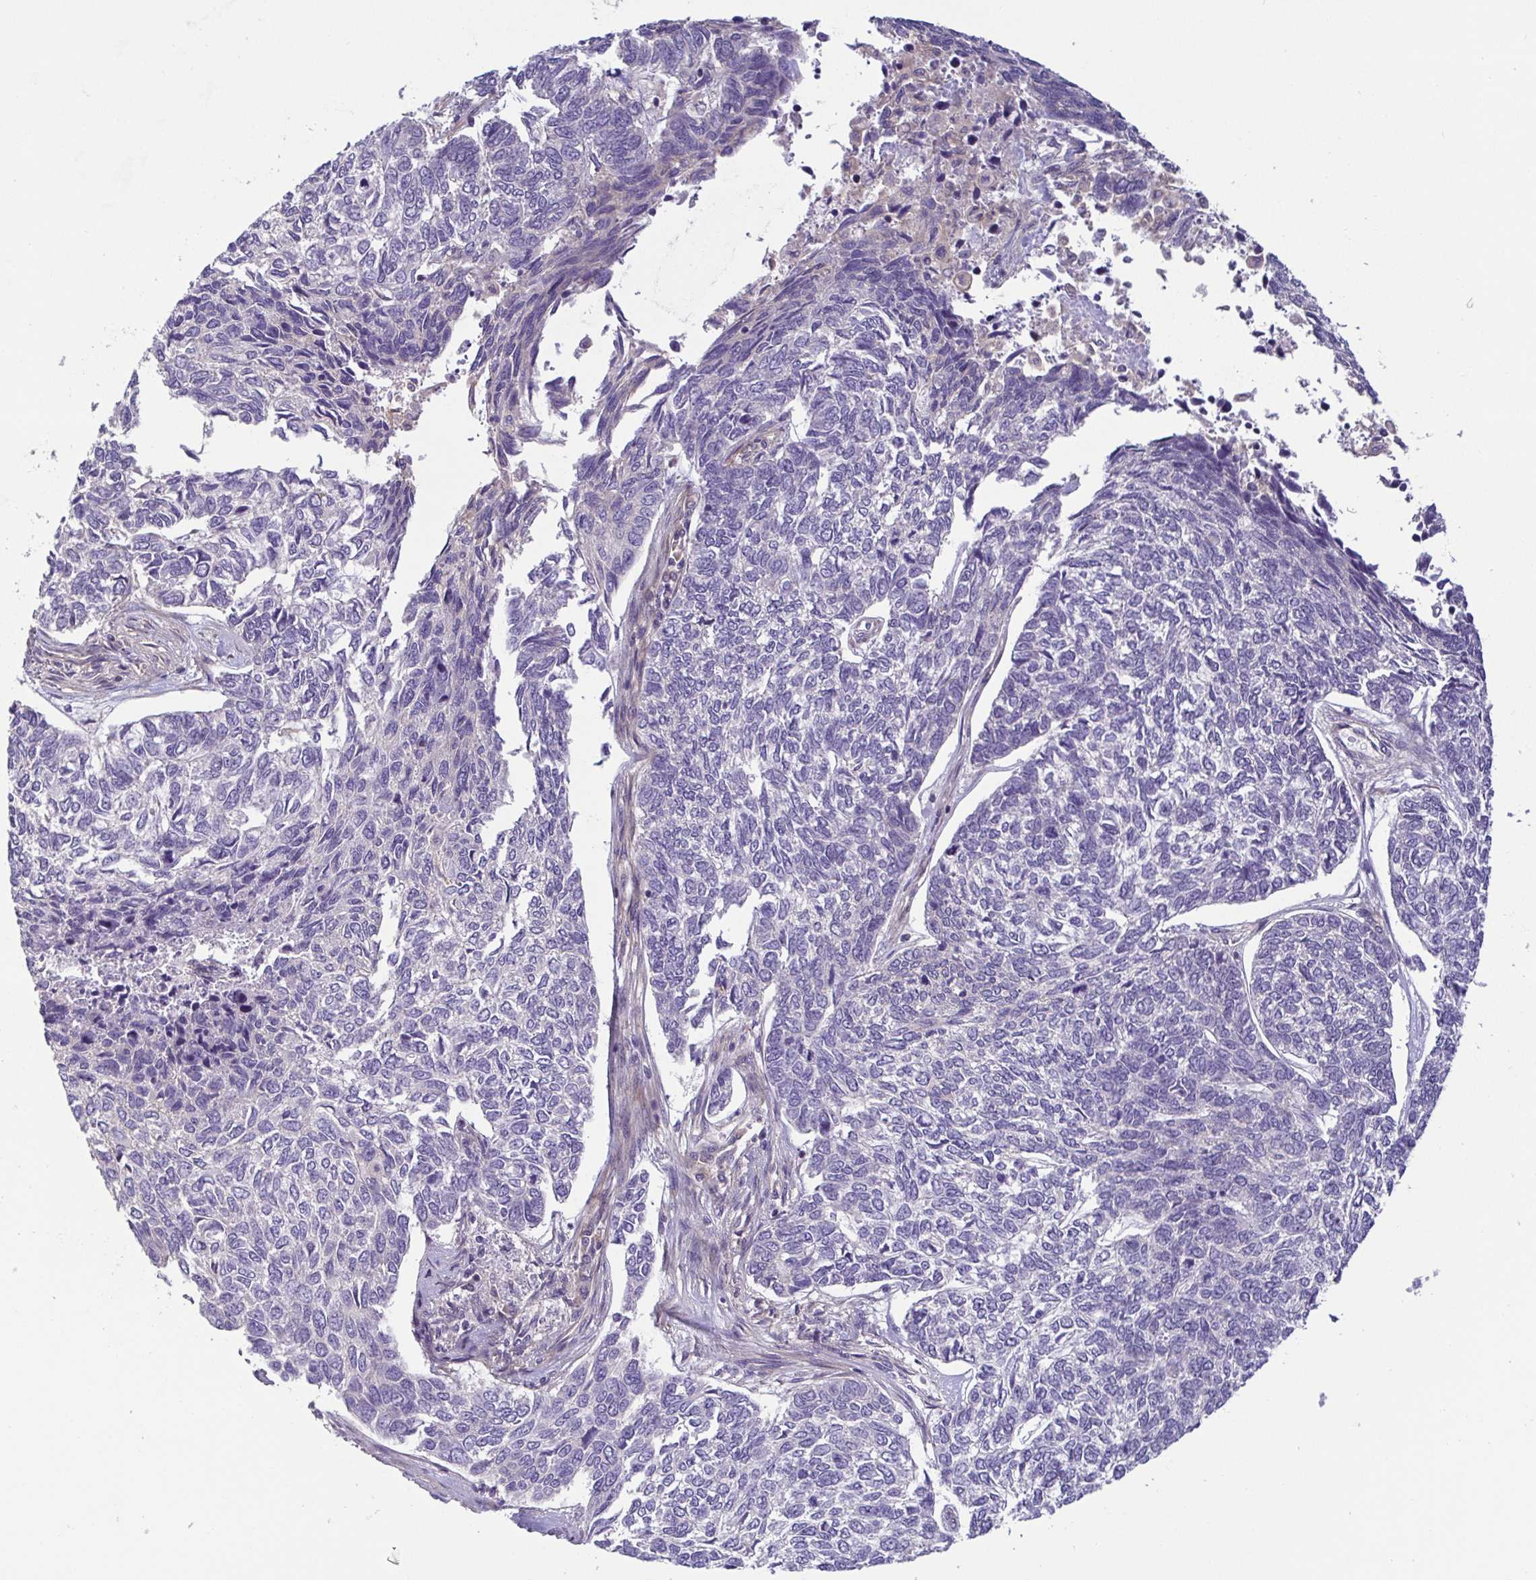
{"staining": {"intensity": "negative", "quantity": "none", "location": "none"}, "tissue": "skin cancer", "cell_type": "Tumor cells", "image_type": "cancer", "snomed": [{"axis": "morphology", "description": "Basal cell carcinoma"}, {"axis": "topography", "description": "Skin"}], "caption": "The immunohistochemistry histopathology image has no significant expression in tumor cells of skin basal cell carcinoma tissue.", "gene": "LMF2", "patient": {"sex": "female", "age": 65}}